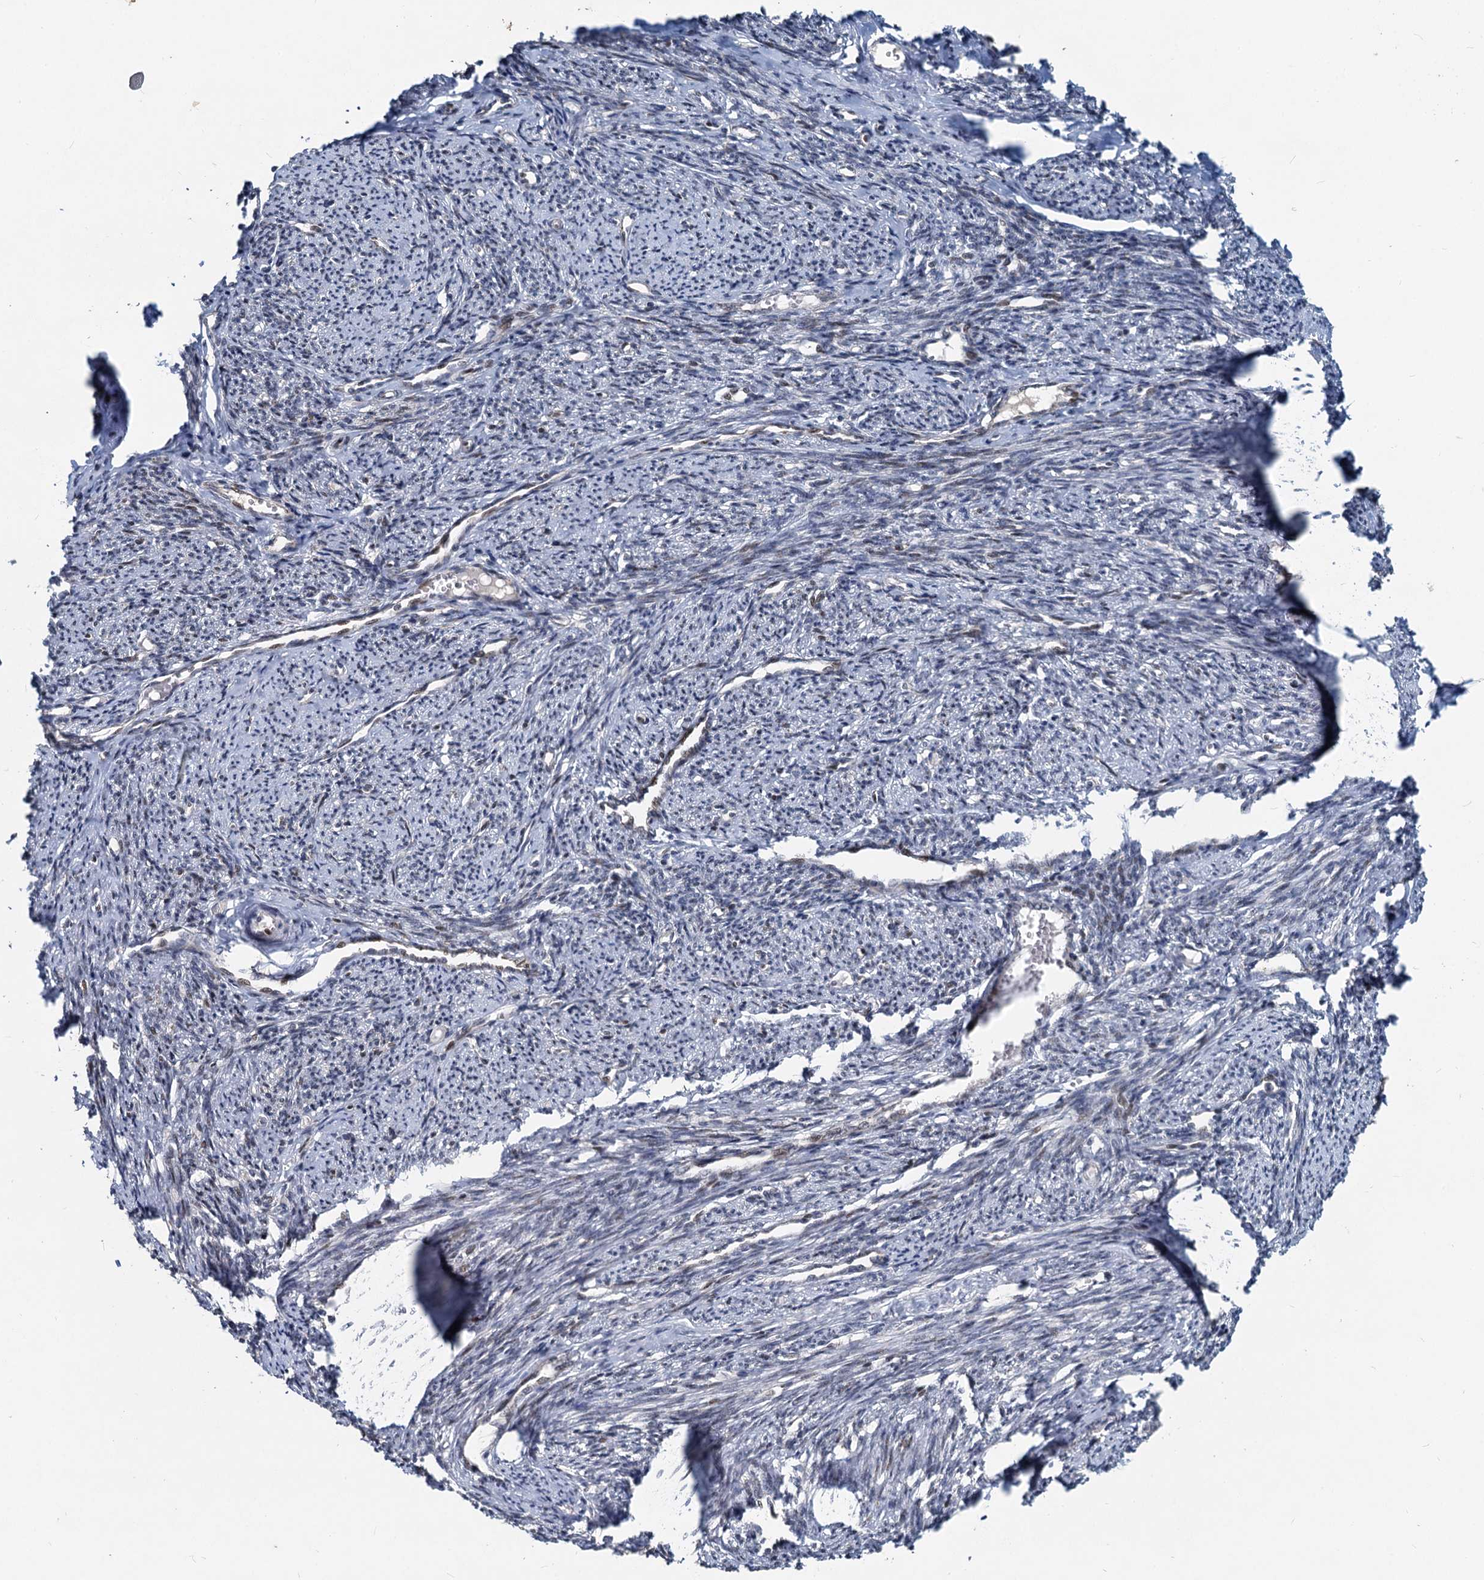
{"staining": {"intensity": "moderate", "quantity": "25%-75%", "location": "nuclear"}, "tissue": "smooth muscle", "cell_type": "Smooth muscle cells", "image_type": "normal", "snomed": [{"axis": "morphology", "description": "Normal tissue, NOS"}, {"axis": "topography", "description": "Smooth muscle"}, {"axis": "topography", "description": "Uterus"}], "caption": "Brown immunohistochemical staining in unremarkable human smooth muscle demonstrates moderate nuclear staining in approximately 25%-75% of smooth muscle cells. (Stains: DAB (3,3'-diaminobenzidine) in brown, nuclei in blue, Microscopy: brightfield microscopy at high magnification).", "gene": "RITA1", "patient": {"sex": "female", "age": 59}}